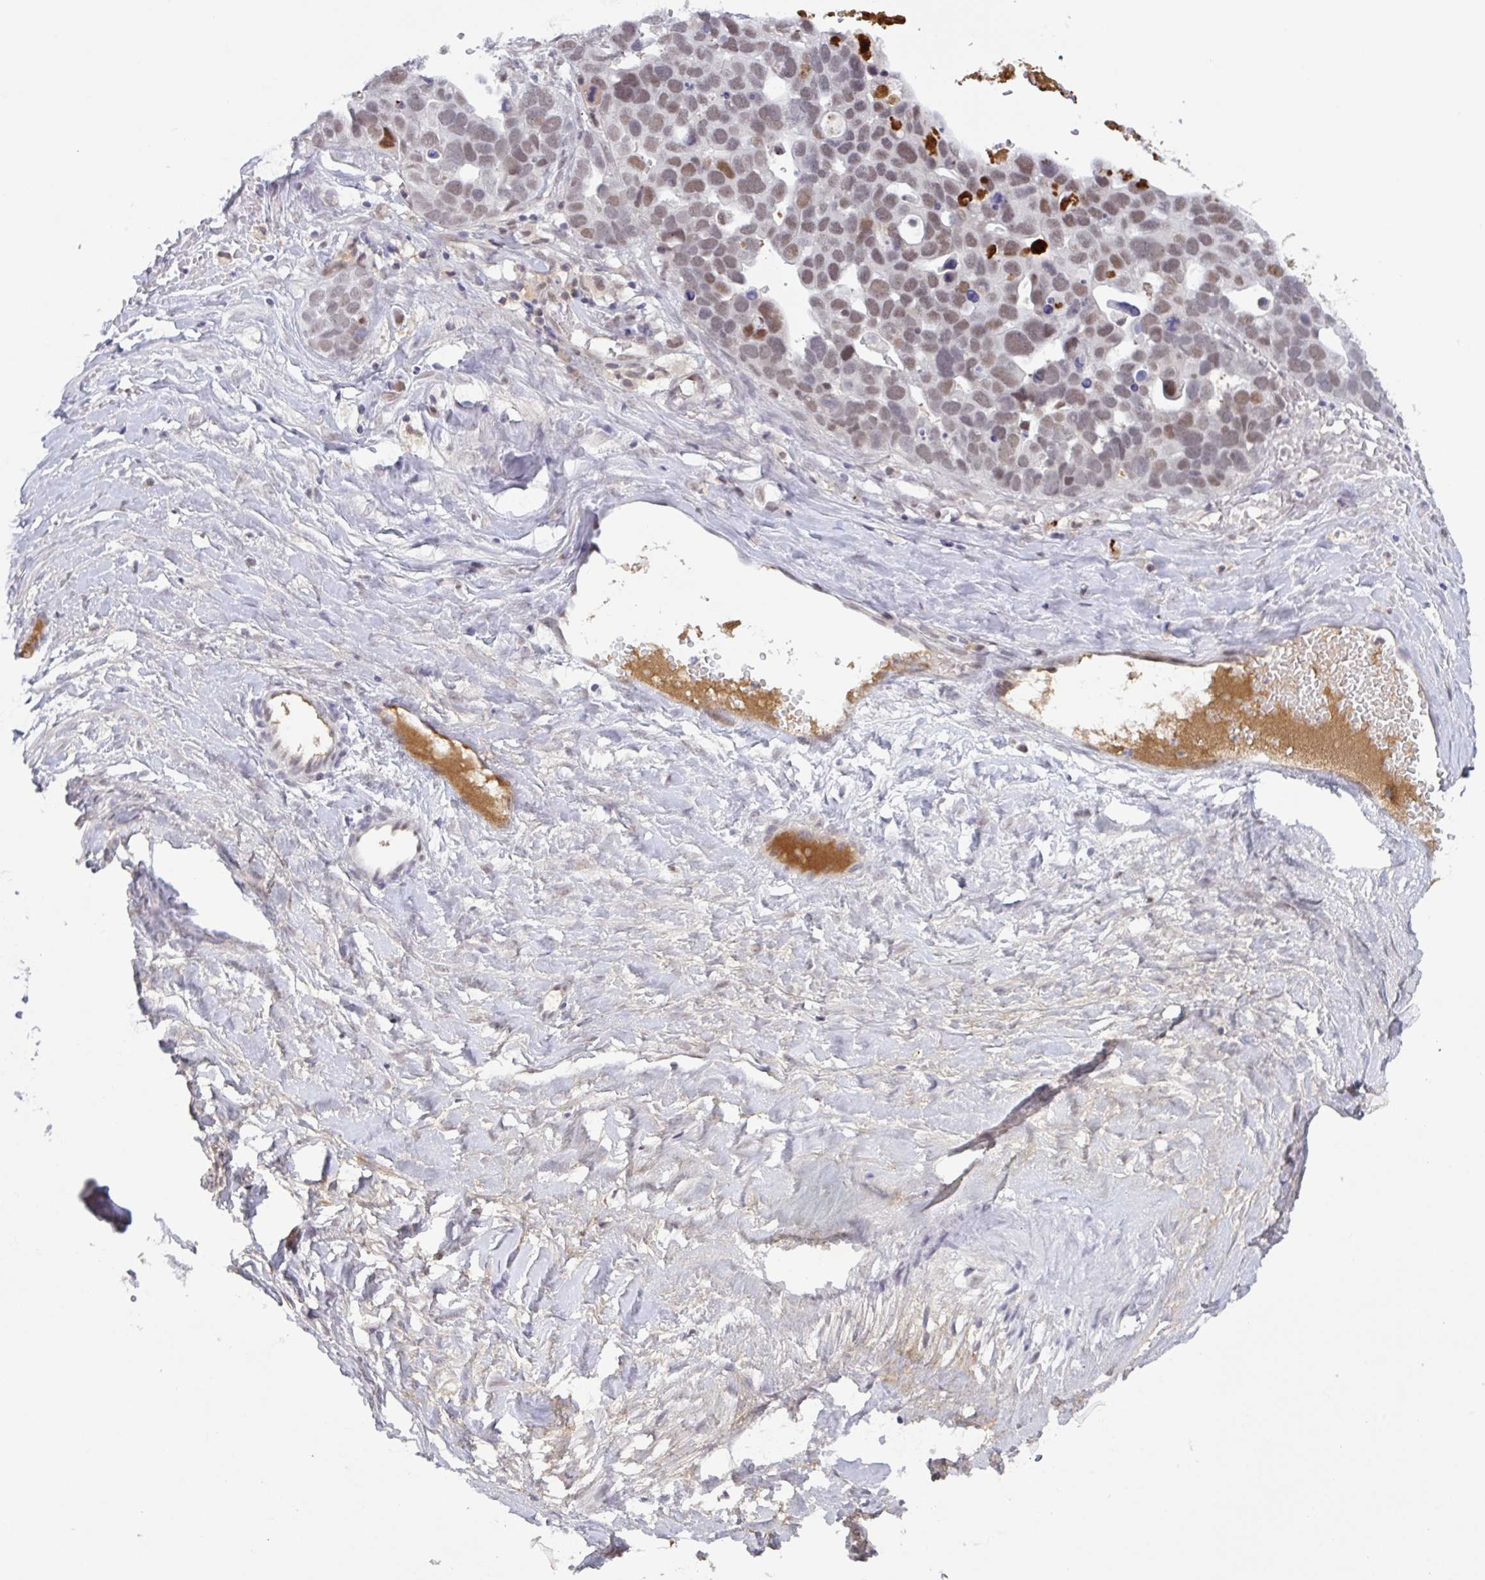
{"staining": {"intensity": "moderate", "quantity": ">75%", "location": "nuclear"}, "tissue": "ovarian cancer", "cell_type": "Tumor cells", "image_type": "cancer", "snomed": [{"axis": "morphology", "description": "Cystadenocarcinoma, serous, NOS"}, {"axis": "topography", "description": "Ovary"}], "caption": "A micrograph of human ovarian serous cystadenocarcinoma stained for a protein shows moderate nuclear brown staining in tumor cells.", "gene": "PLG", "patient": {"sex": "female", "age": 54}}